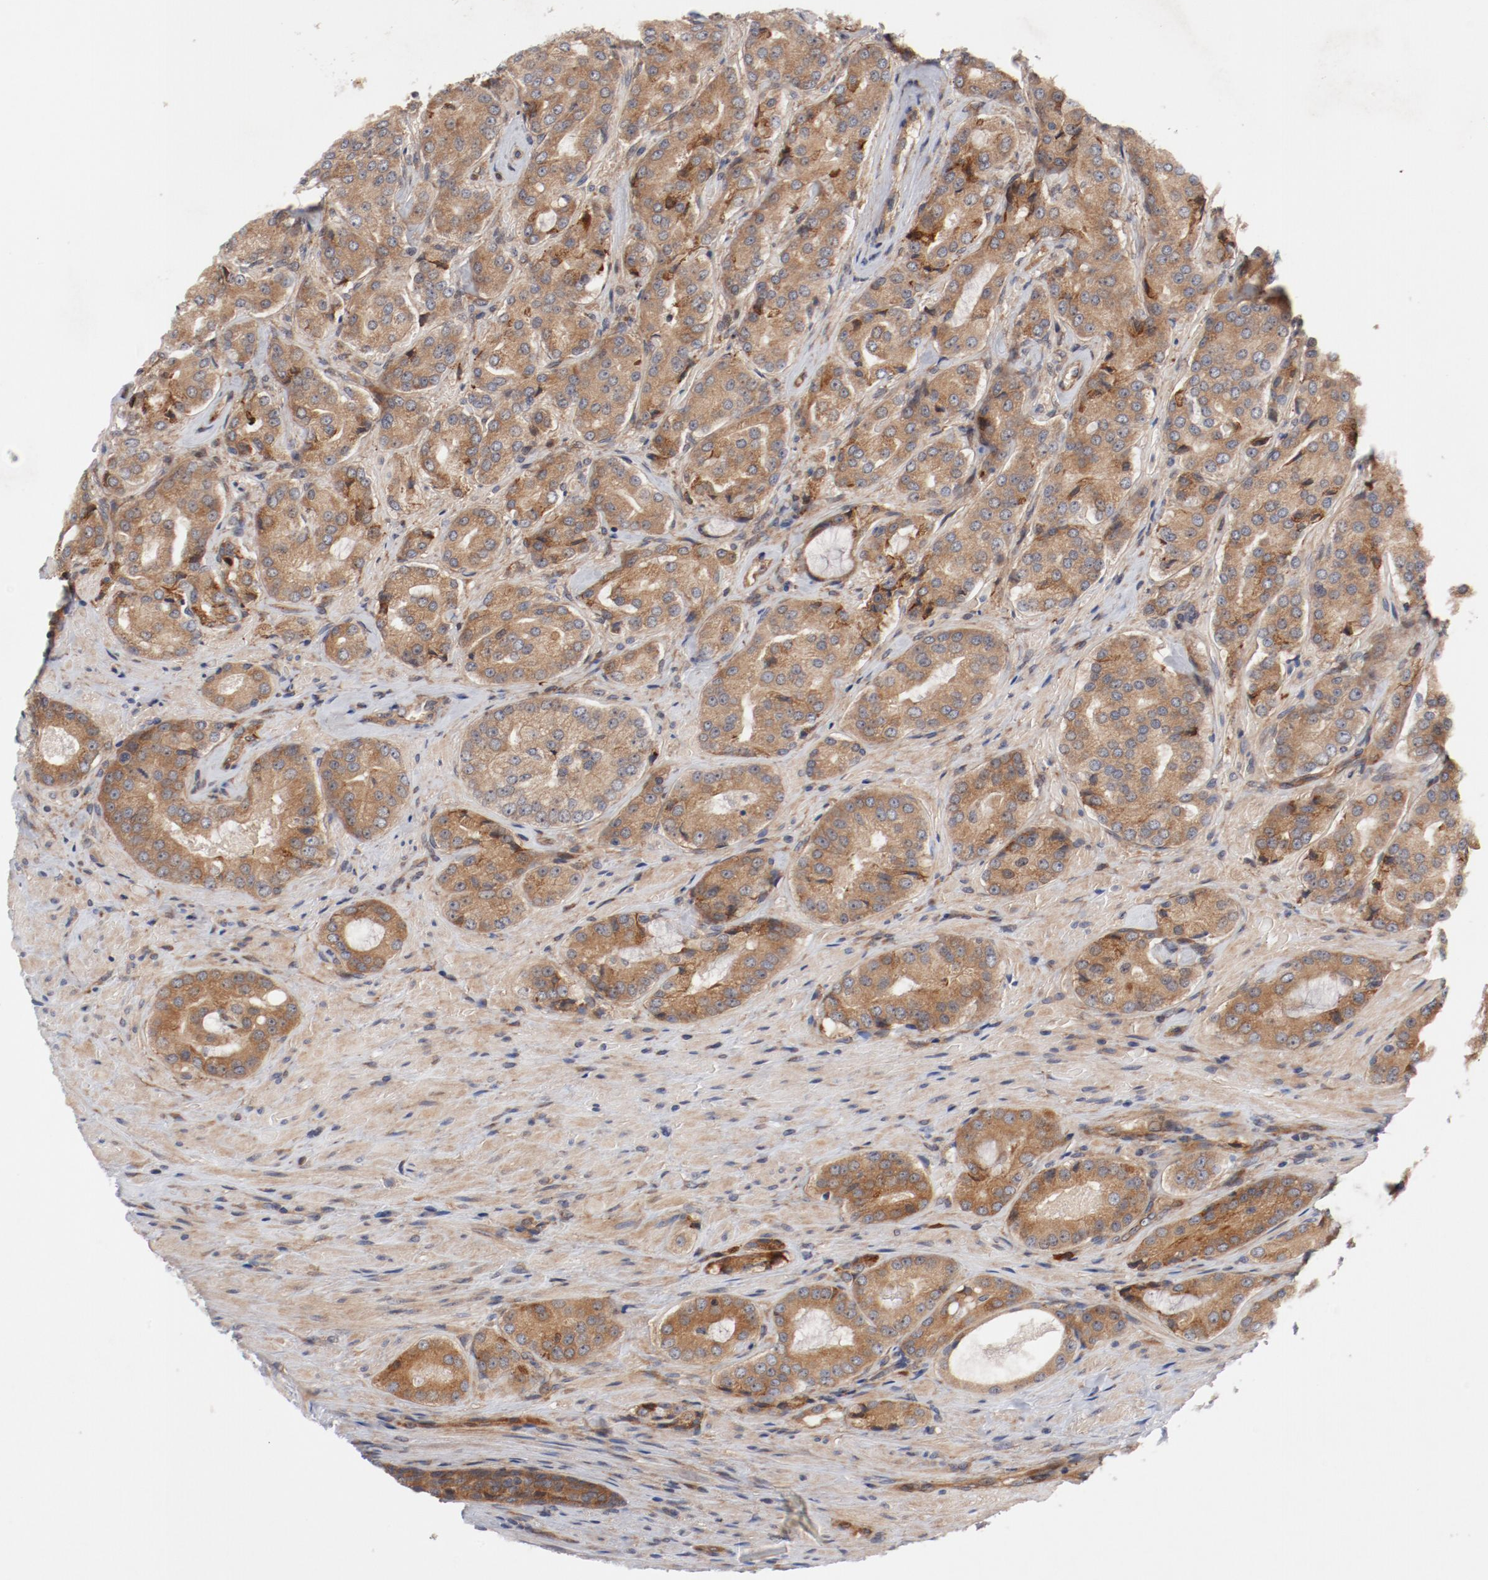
{"staining": {"intensity": "moderate", "quantity": ">75%", "location": "cytoplasmic/membranous"}, "tissue": "prostate cancer", "cell_type": "Tumor cells", "image_type": "cancer", "snomed": [{"axis": "morphology", "description": "Adenocarcinoma, High grade"}, {"axis": "topography", "description": "Prostate"}], "caption": "IHC of adenocarcinoma (high-grade) (prostate) exhibits medium levels of moderate cytoplasmic/membranous staining in about >75% of tumor cells. (DAB = brown stain, brightfield microscopy at high magnification).", "gene": "PITPNM2", "patient": {"sex": "male", "age": 72}}